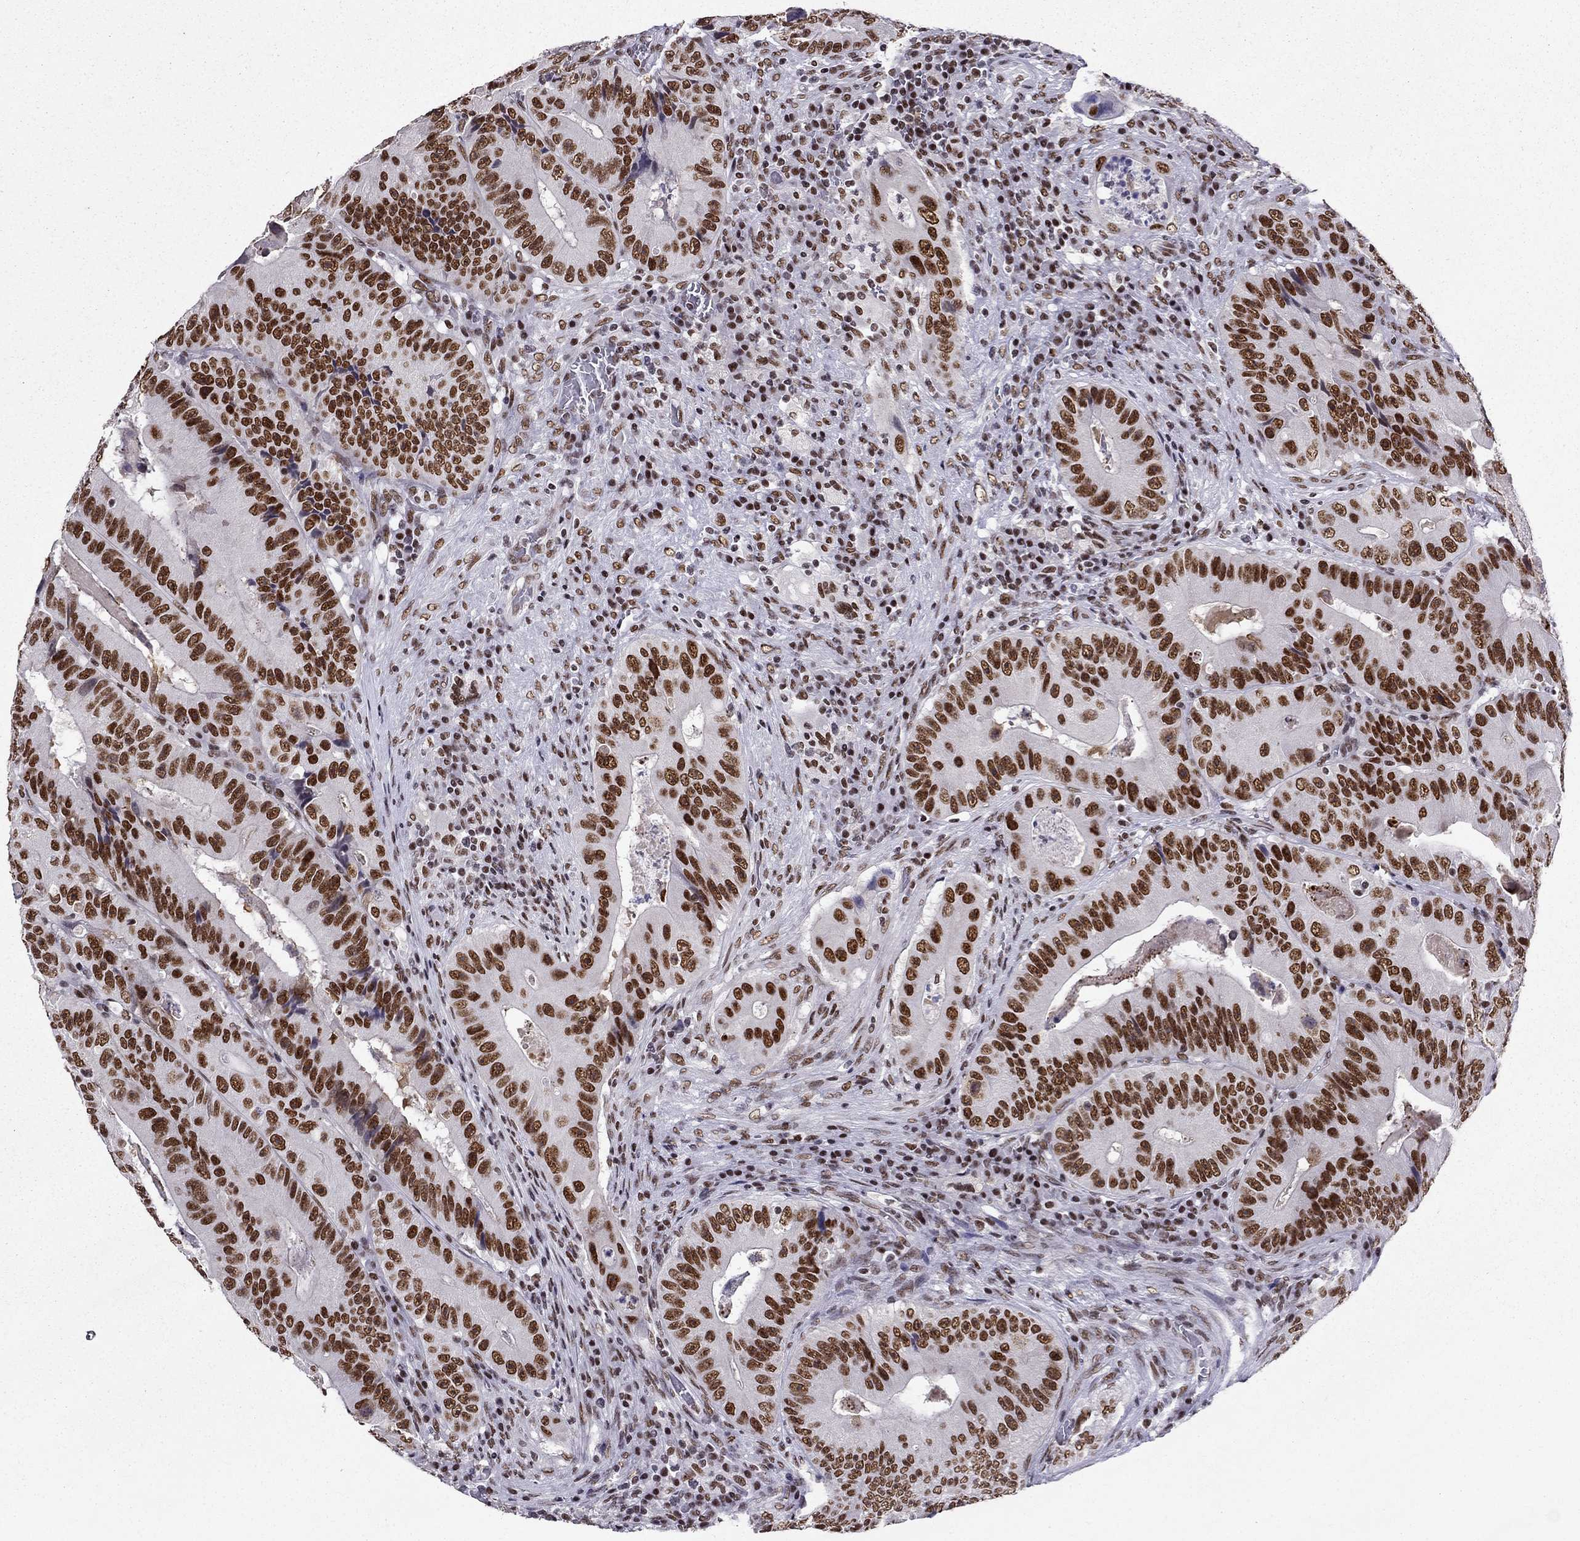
{"staining": {"intensity": "strong", "quantity": ">75%", "location": "nuclear"}, "tissue": "colorectal cancer", "cell_type": "Tumor cells", "image_type": "cancer", "snomed": [{"axis": "morphology", "description": "Adenocarcinoma, NOS"}, {"axis": "topography", "description": "Colon"}], "caption": "There is high levels of strong nuclear staining in tumor cells of adenocarcinoma (colorectal), as demonstrated by immunohistochemical staining (brown color).", "gene": "ZNF420", "patient": {"sex": "female", "age": 86}}